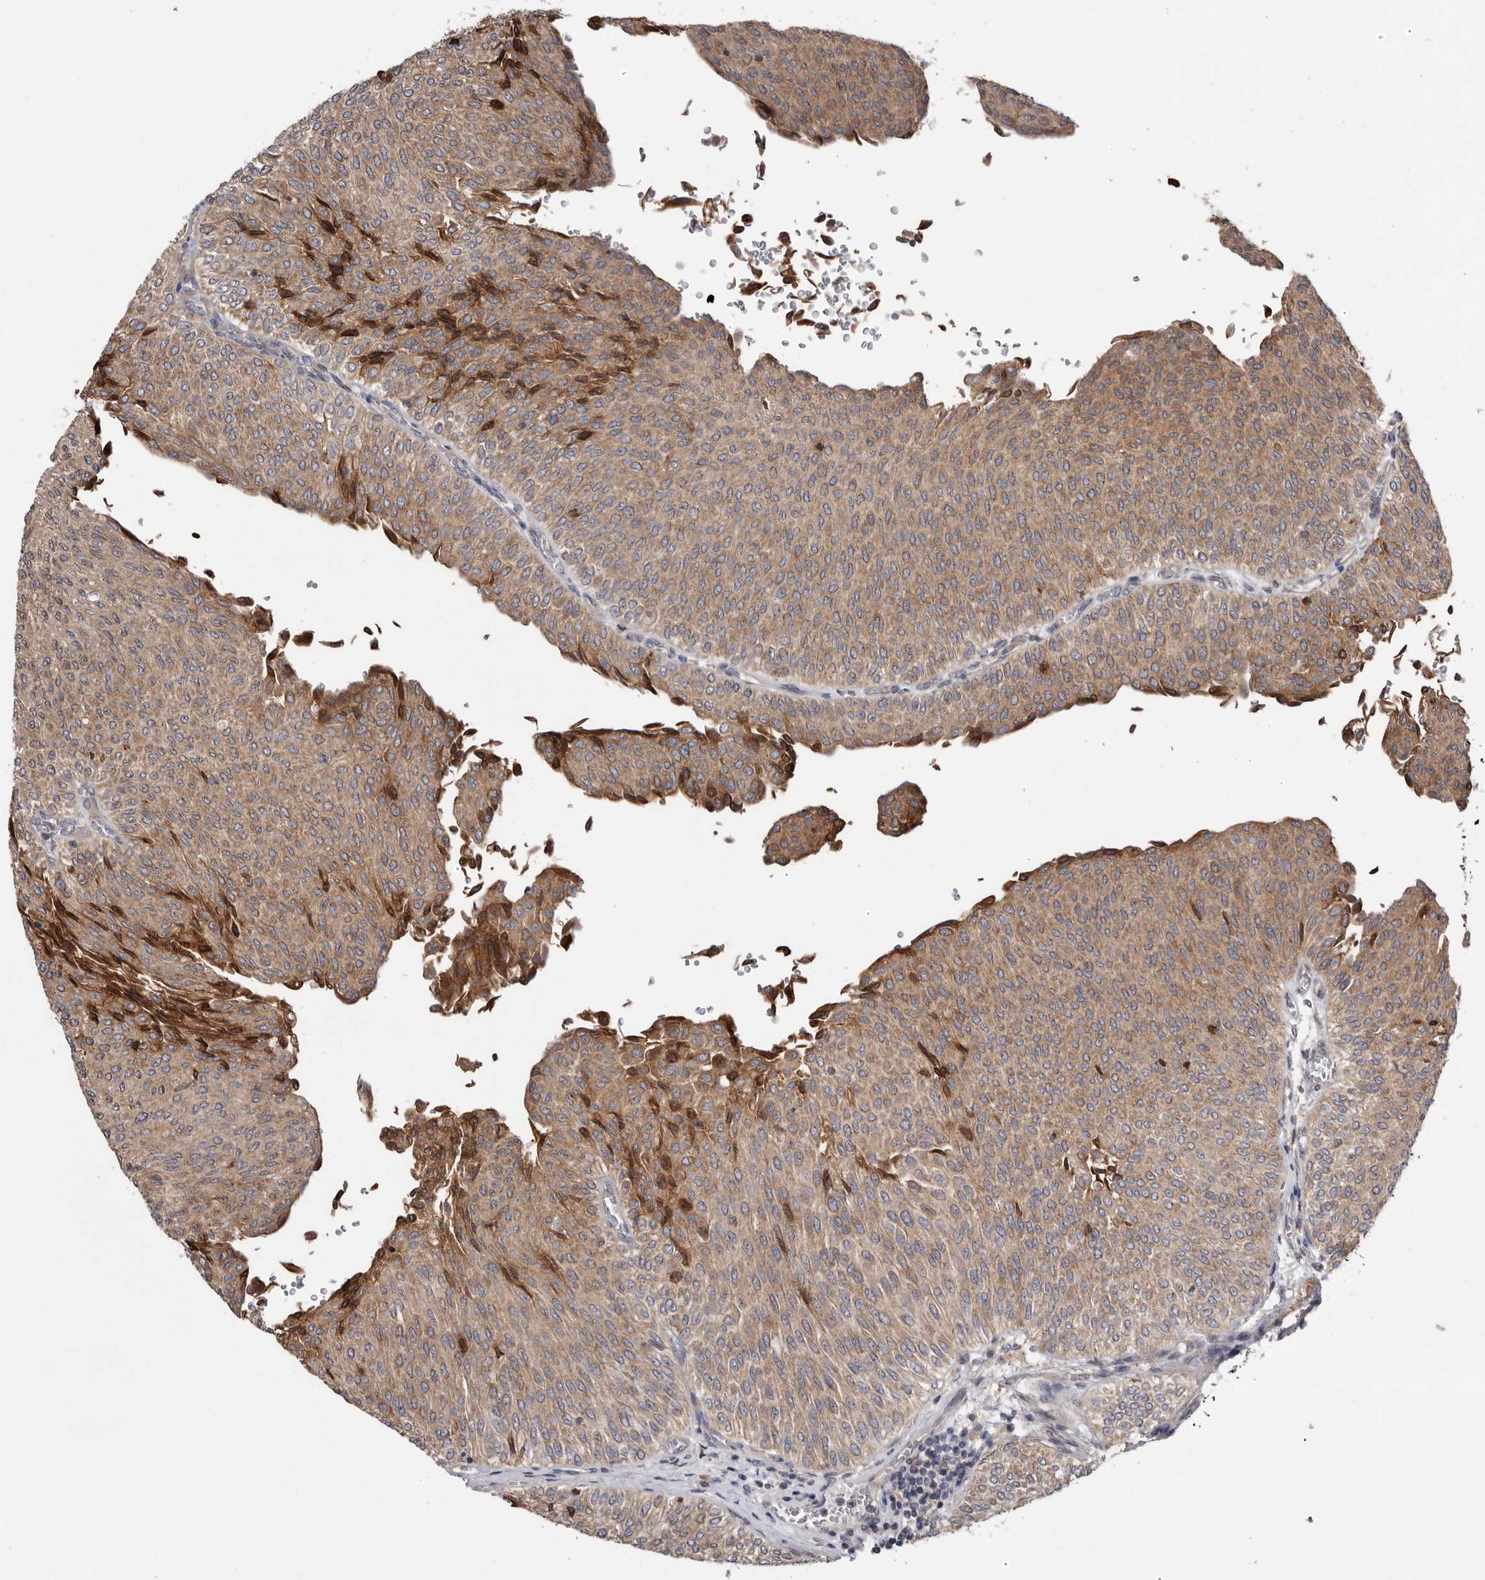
{"staining": {"intensity": "moderate", "quantity": ">75%", "location": "cytoplasmic/membranous"}, "tissue": "urothelial cancer", "cell_type": "Tumor cells", "image_type": "cancer", "snomed": [{"axis": "morphology", "description": "Urothelial carcinoma, Low grade"}, {"axis": "topography", "description": "Urinary bladder"}], "caption": "Immunohistochemistry histopathology image of urothelial carcinoma (low-grade) stained for a protein (brown), which reveals medium levels of moderate cytoplasmic/membranous expression in approximately >75% of tumor cells.", "gene": "TMUB1", "patient": {"sex": "male", "age": 78}}